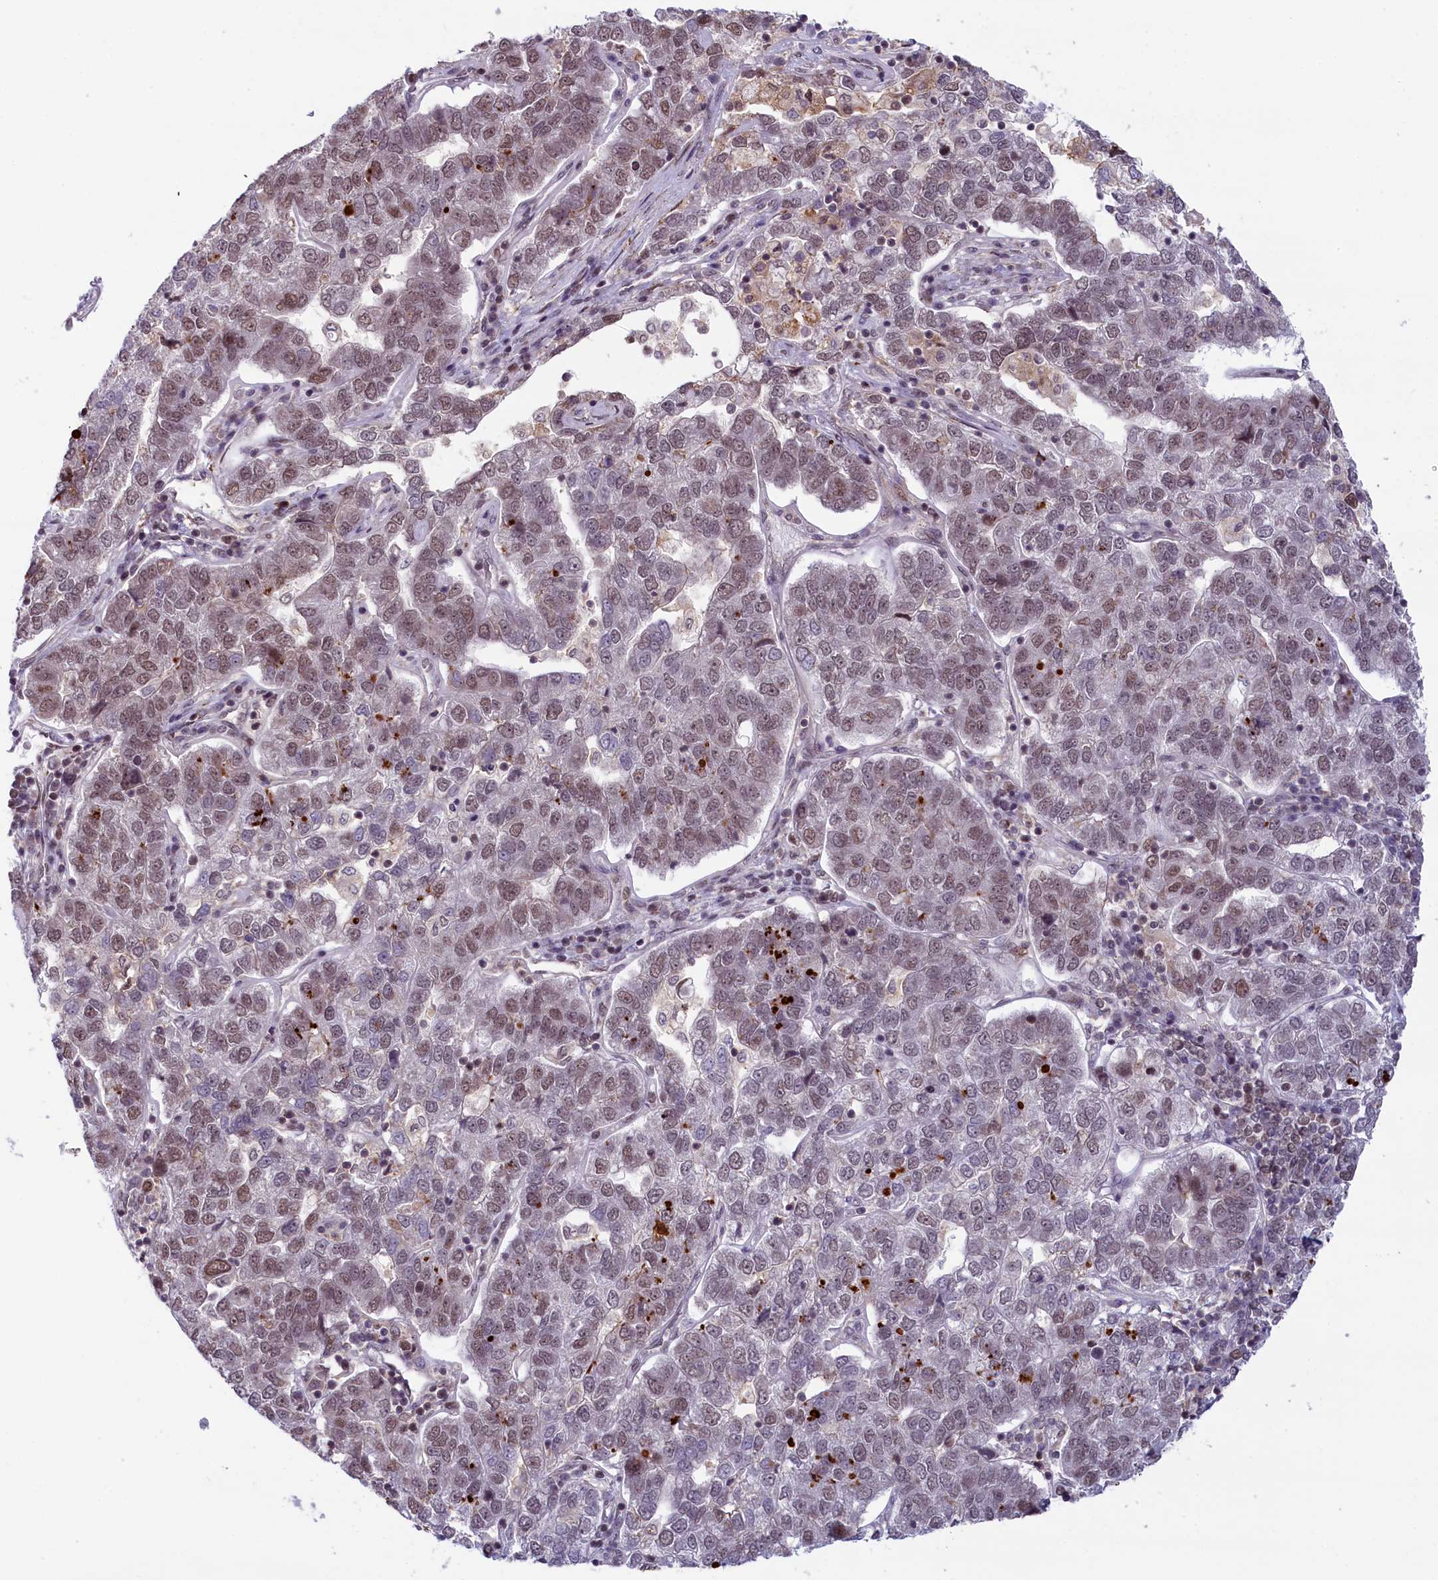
{"staining": {"intensity": "weak", "quantity": ">75%", "location": "nuclear"}, "tissue": "pancreatic cancer", "cell_type": "Tumor cells", "image_type": "cancer", "snomed": [{"axis": "morphology", "description": "Adenocarcinoma, NOS"}, {"axis": "topography", "description": "Pancreas"}], "caption": "Brown immunohistochemical staining in human pancreatic cancer shows weak nuclear positivity in about >75% of tumor cells. (Brightfield microscopy of DAB IHC at high magnification).", "gene": "FCHO1", "patient": {"sex": "female", "age": 61}}